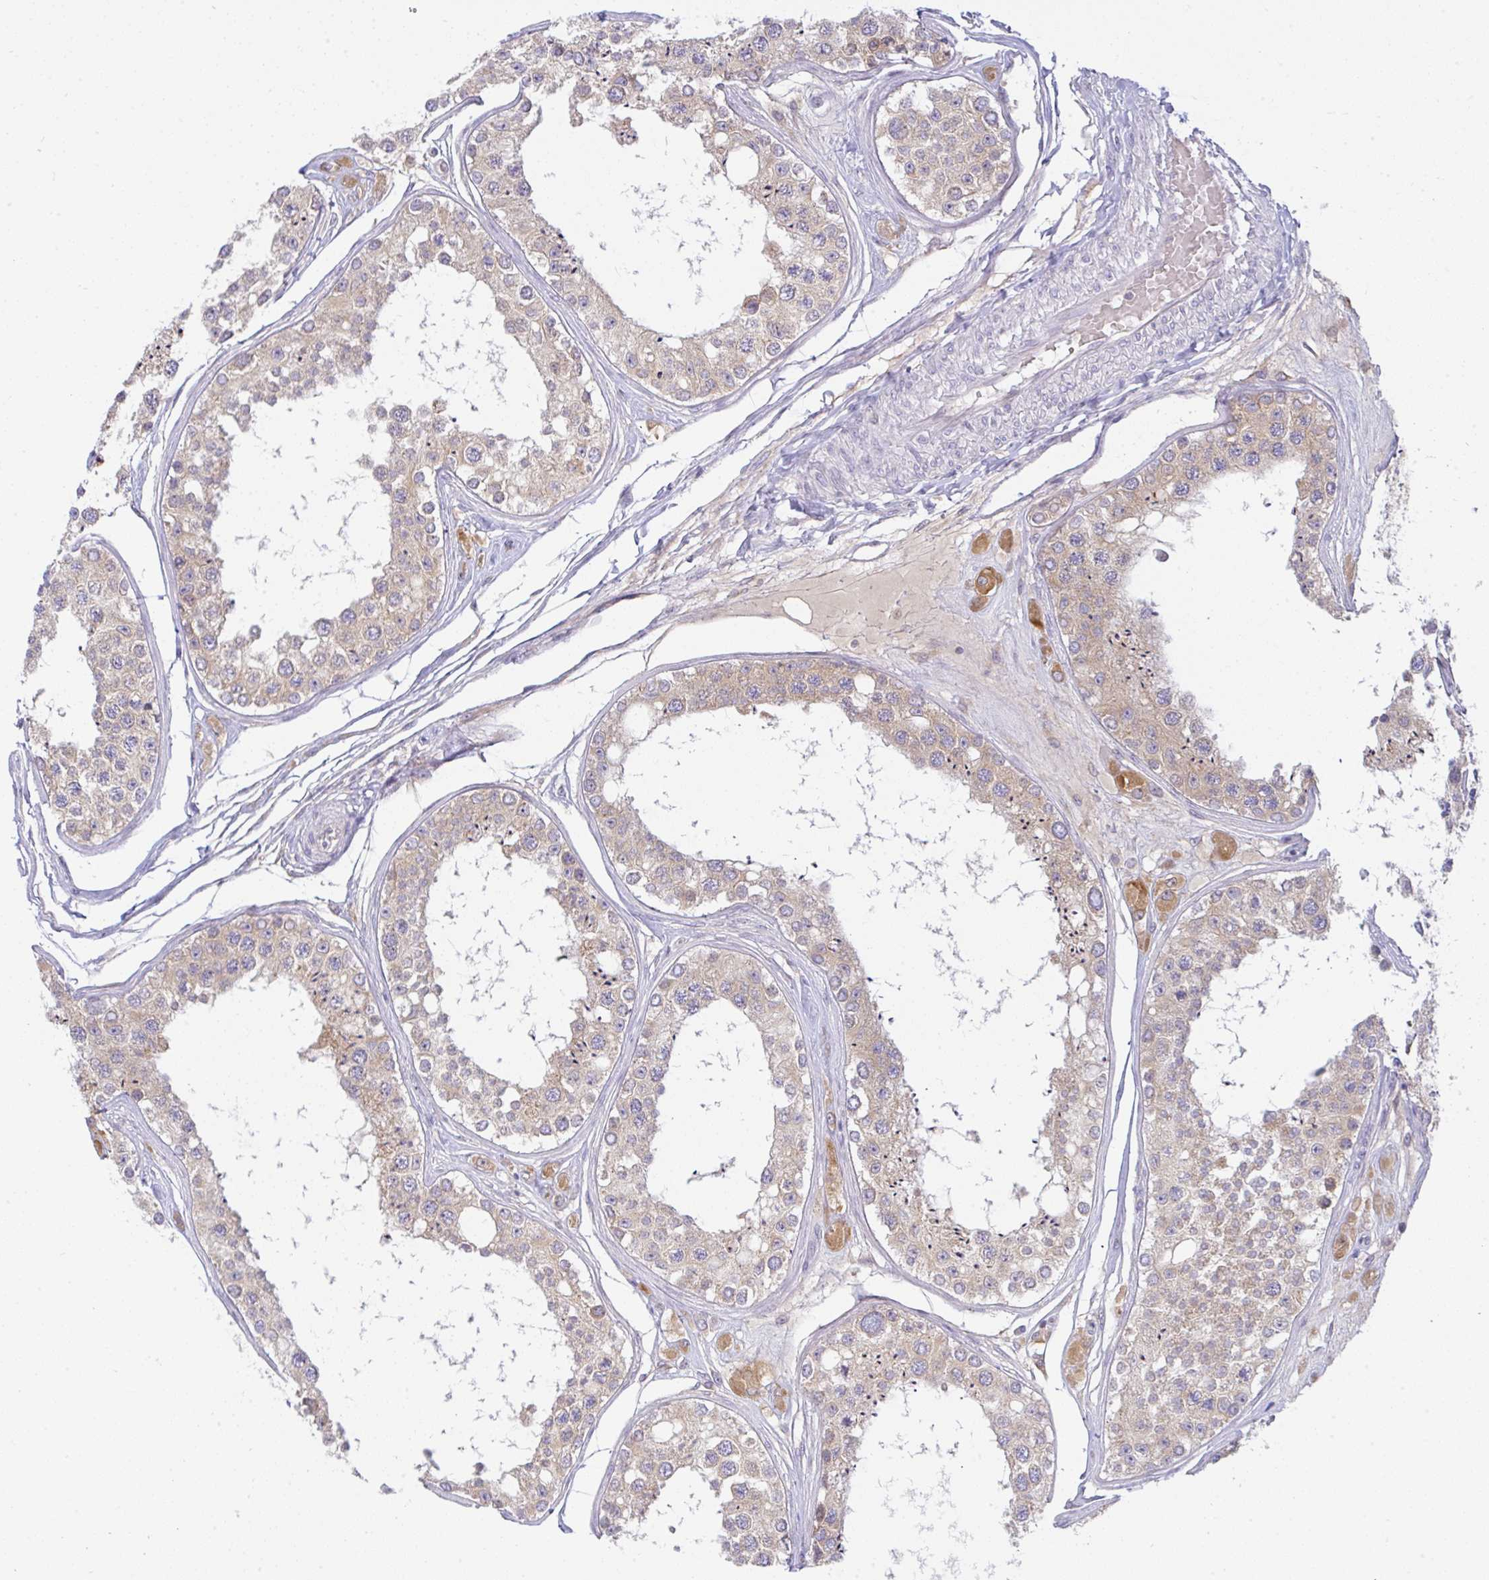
{"staining": {"intensity": "moderate", "quantity": "25%-75%", "location": "cytoplasmic/membranous"}, "tissue": "testis", "cell_type": "Cells in seminiferous ducts", "image_type": "normal", "snomed": [{"axis": "morphology", "description": "Normal tissue, NOS"}, {"axis": "topography", "description": "Testis"}], "caption": "Cells in seminiferous ducts display medium levels of moderate cytoplasmic/membranous positivity in approximately 25%-75% of cells in unremarkable testis.", "gene": "DERL2", "patient": {"sex": "male", "age": 25}}